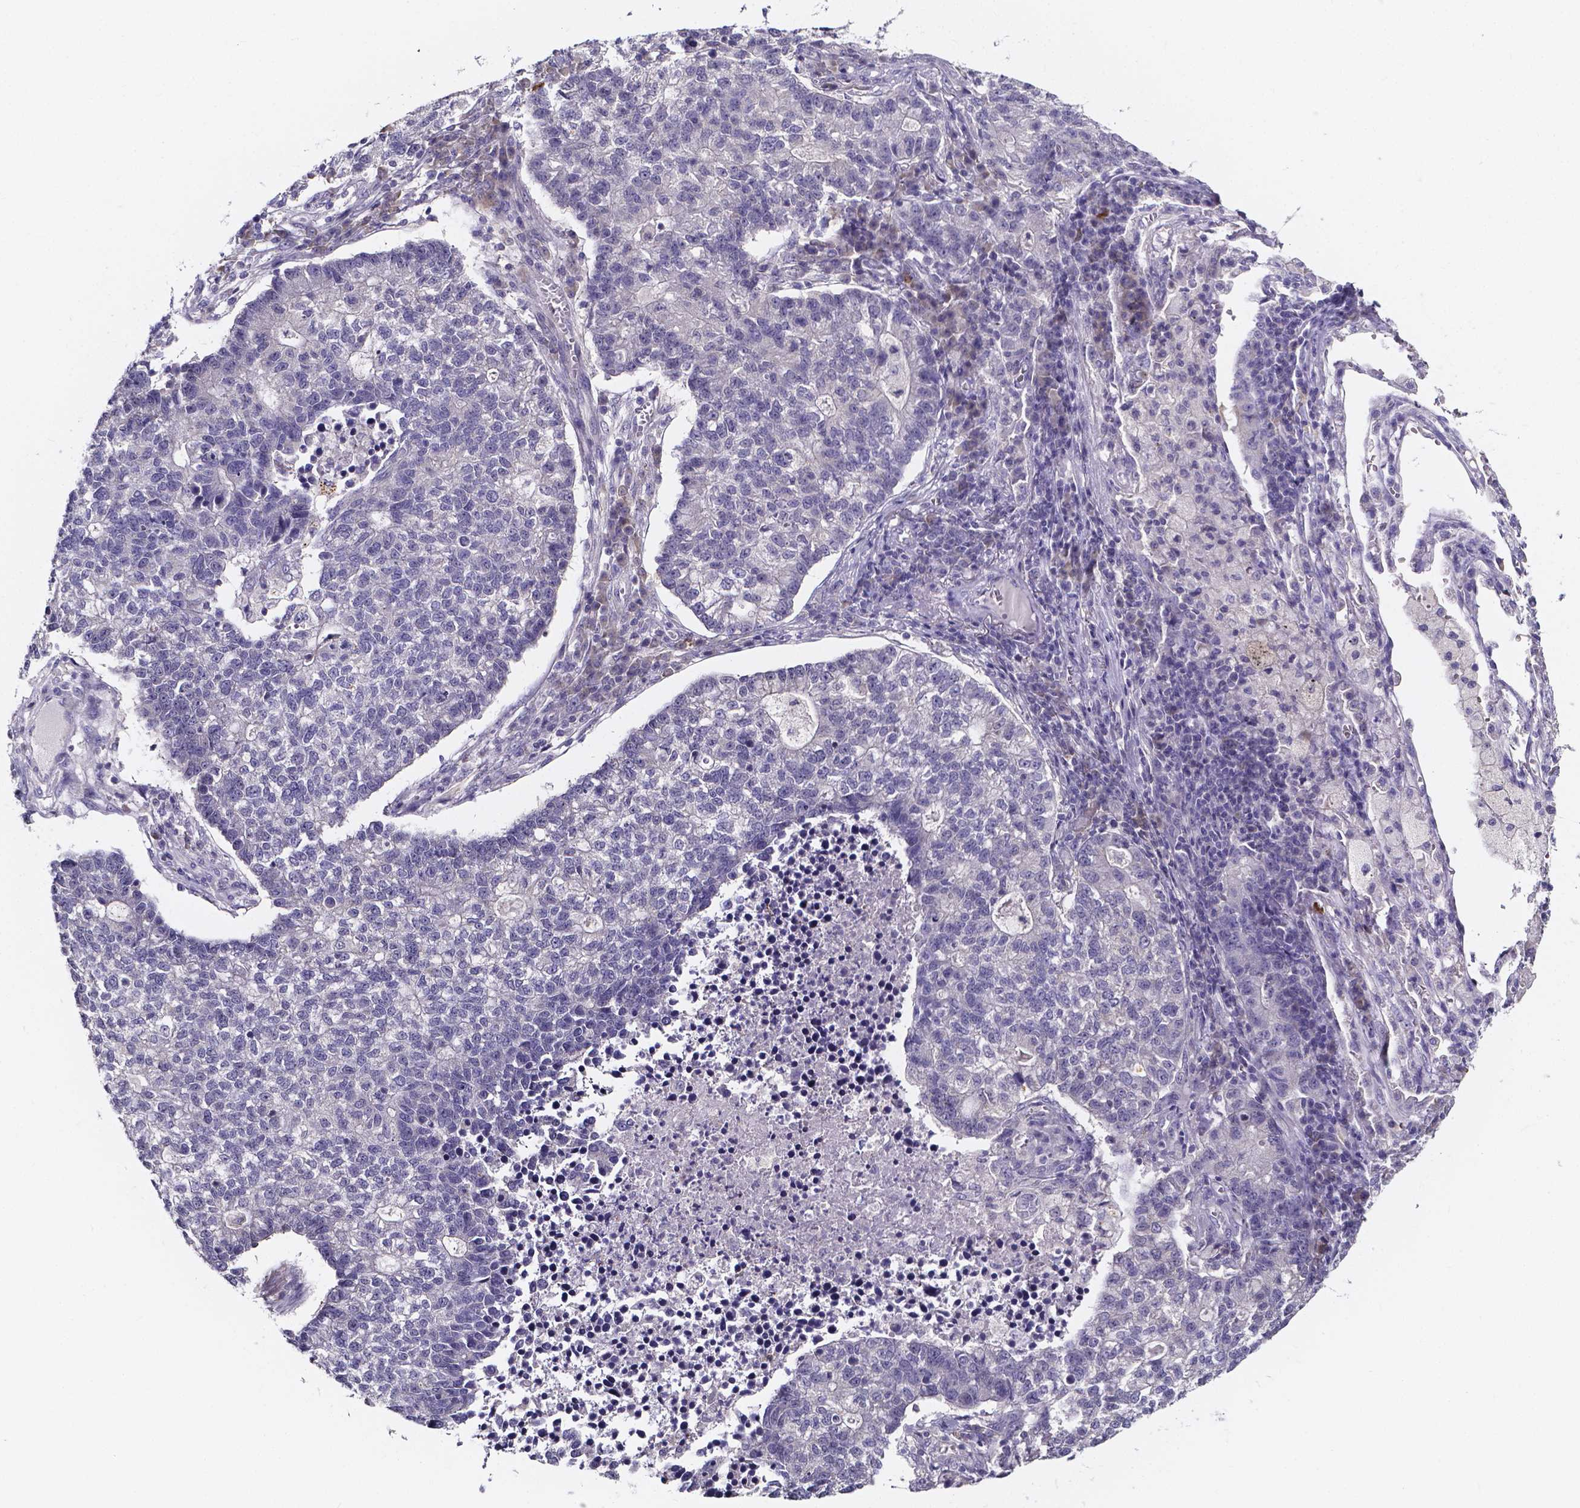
{"staining": {"intensity": "negative", "quantity": "none", "location": "none"}, "tissue": "lung cancer", "cell_type": "Tumor cells", "image_type": "cancer", "snomed": [{"axis": "morphology", "description": "Adenocarcinoma, NOS"}, {"axis": "topography", "description": "Lung"}], "caption": "Tumor cells show no significant protein expression in adenocarcinoma (lung).", "gene": "SPOCD1", "patient": {"sex": "male", "age": 57}}